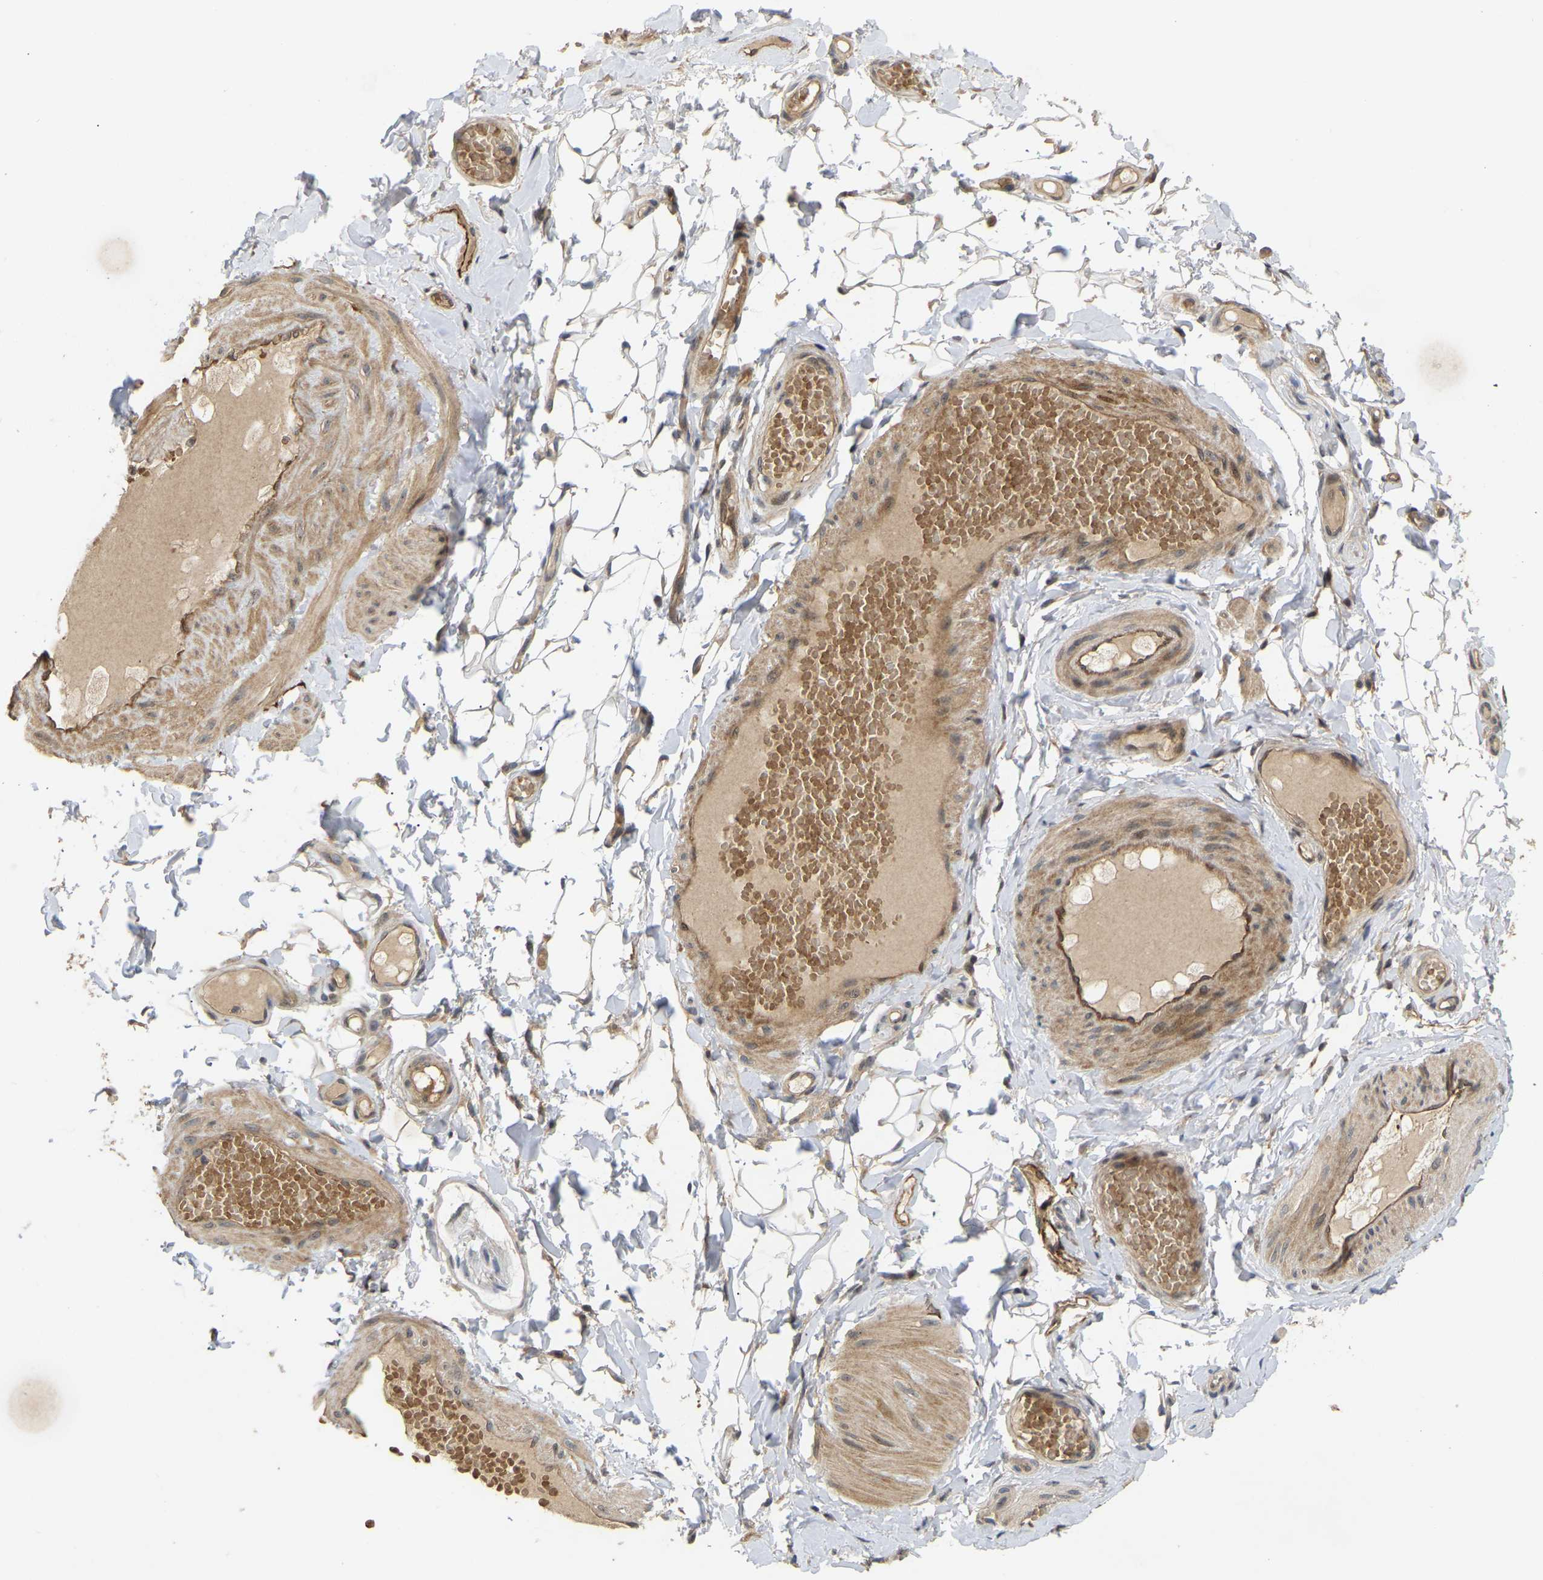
{"staining": {"intensity": "weak", "quantity": ">75%", "location": "cytoplasmic/membranous"}, "tissue": "adipose tissue", "cell_type": "Adipocytes", "image_type": "normal", "snomed": [{"axis": "morphology", "description": "Normal tissue, NOS"}, {"axis": "topography", "description": "Adipose tissue"}, {"axis": "topography", "description": "Vascular tissue"}, {"axis": "topography", "description": "Peripheral nerve tissue"}], "caption": "Immunohistochemistry (IHC) micrograph of unremarkable adipose tissue: adipose tissue stained using IHC exhibits low levels of weak protein expression localized specifically in the cytoplasmic/membranous of adipocytes, appearing as a cytoplasmic/membranous brown color.", "gene": "LIMK2", "patient": {"sex": "male", "age": 25}}